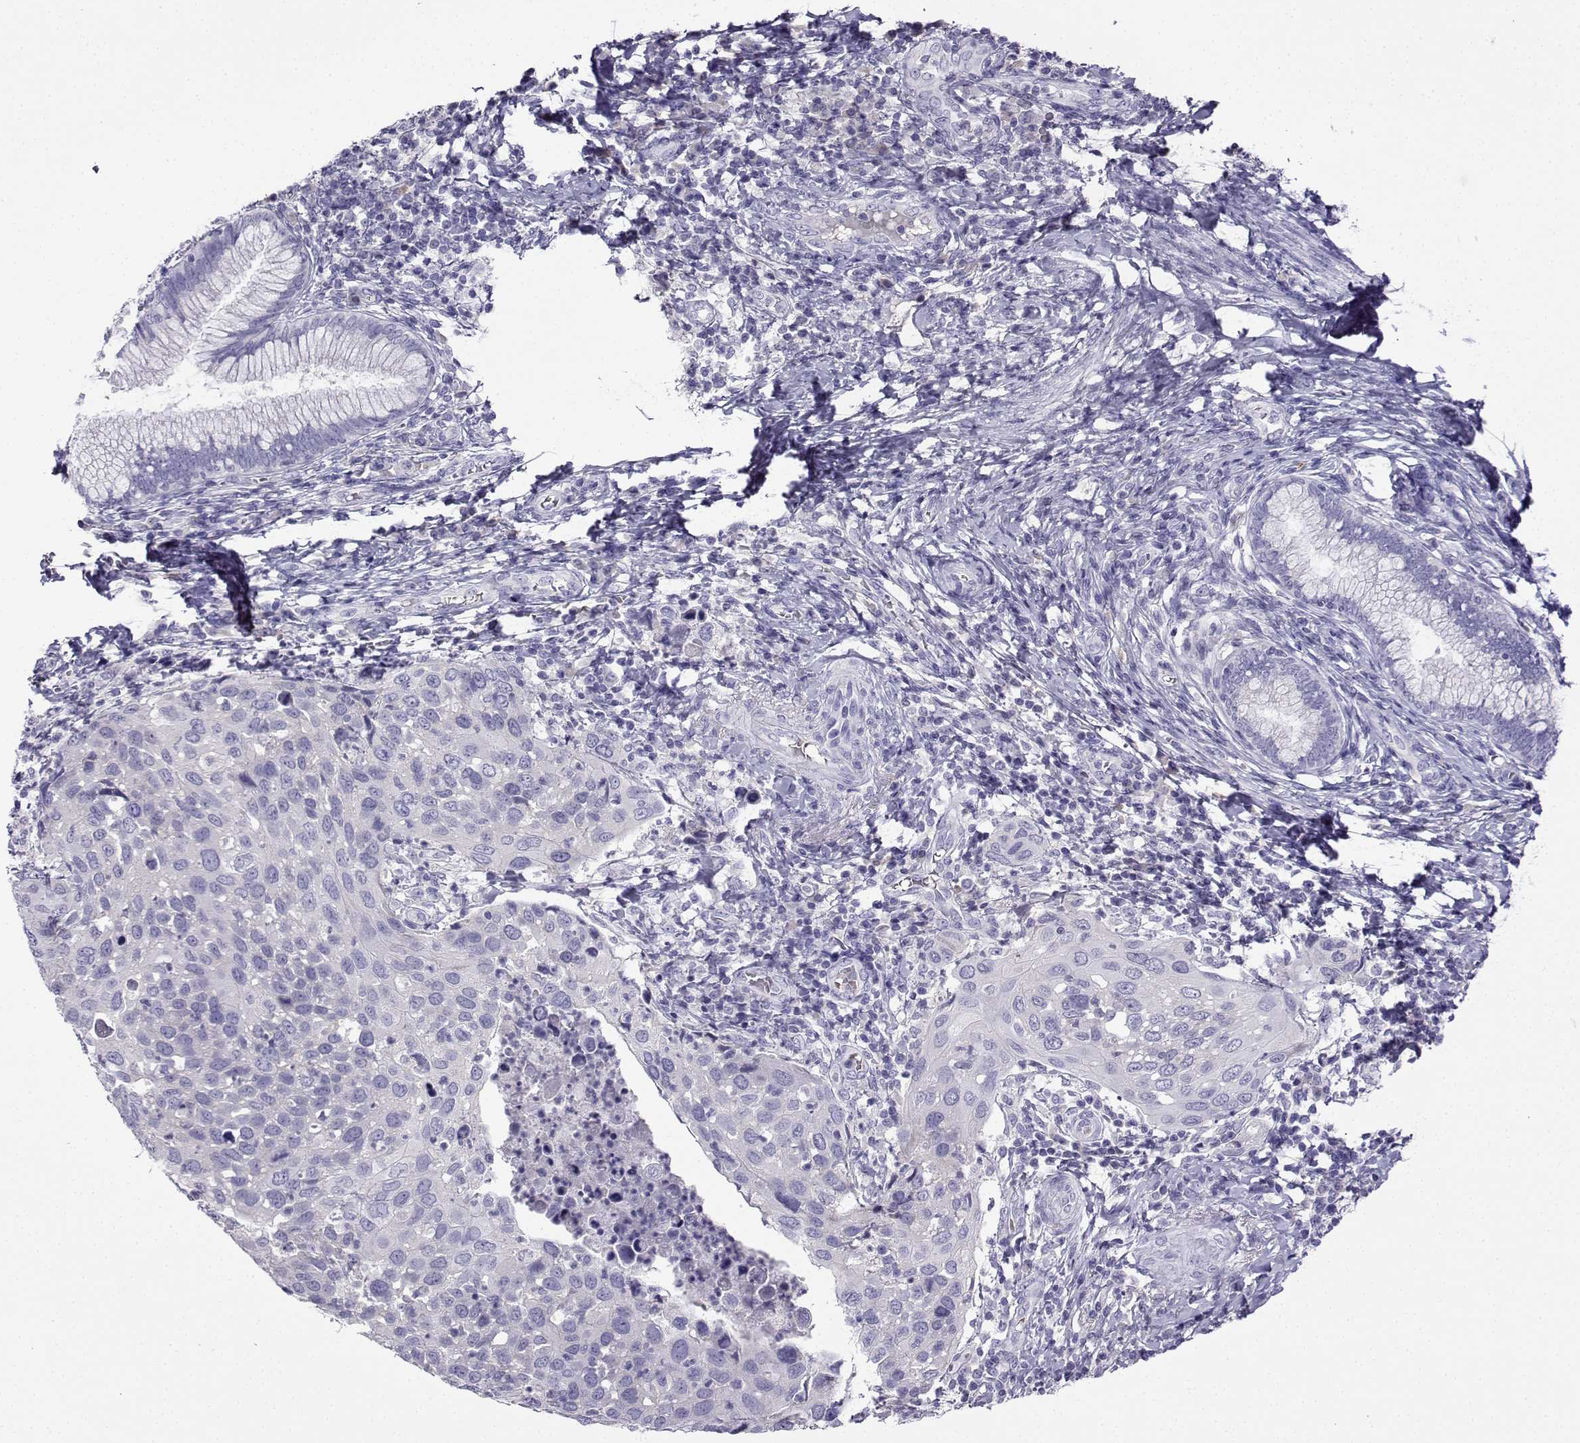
{"staining": {"intensity": "negative", "quantity": "none", "location": "none"}, "tissue": "cervical cancer", "cell_type": "Tumor cells", "image_type": "cancer", "snomed": [{"axis": "morphology", "description": "Squamous cell carcinoma, NOS"}, {"axis": "topography", "description": "Cervix"}], "caption": "Tumor cells show no significant protein staining in squamous cell carcinoma (cervical).", "gene": "LINGO1", "patient": {"sex": "female", "age": 54}}